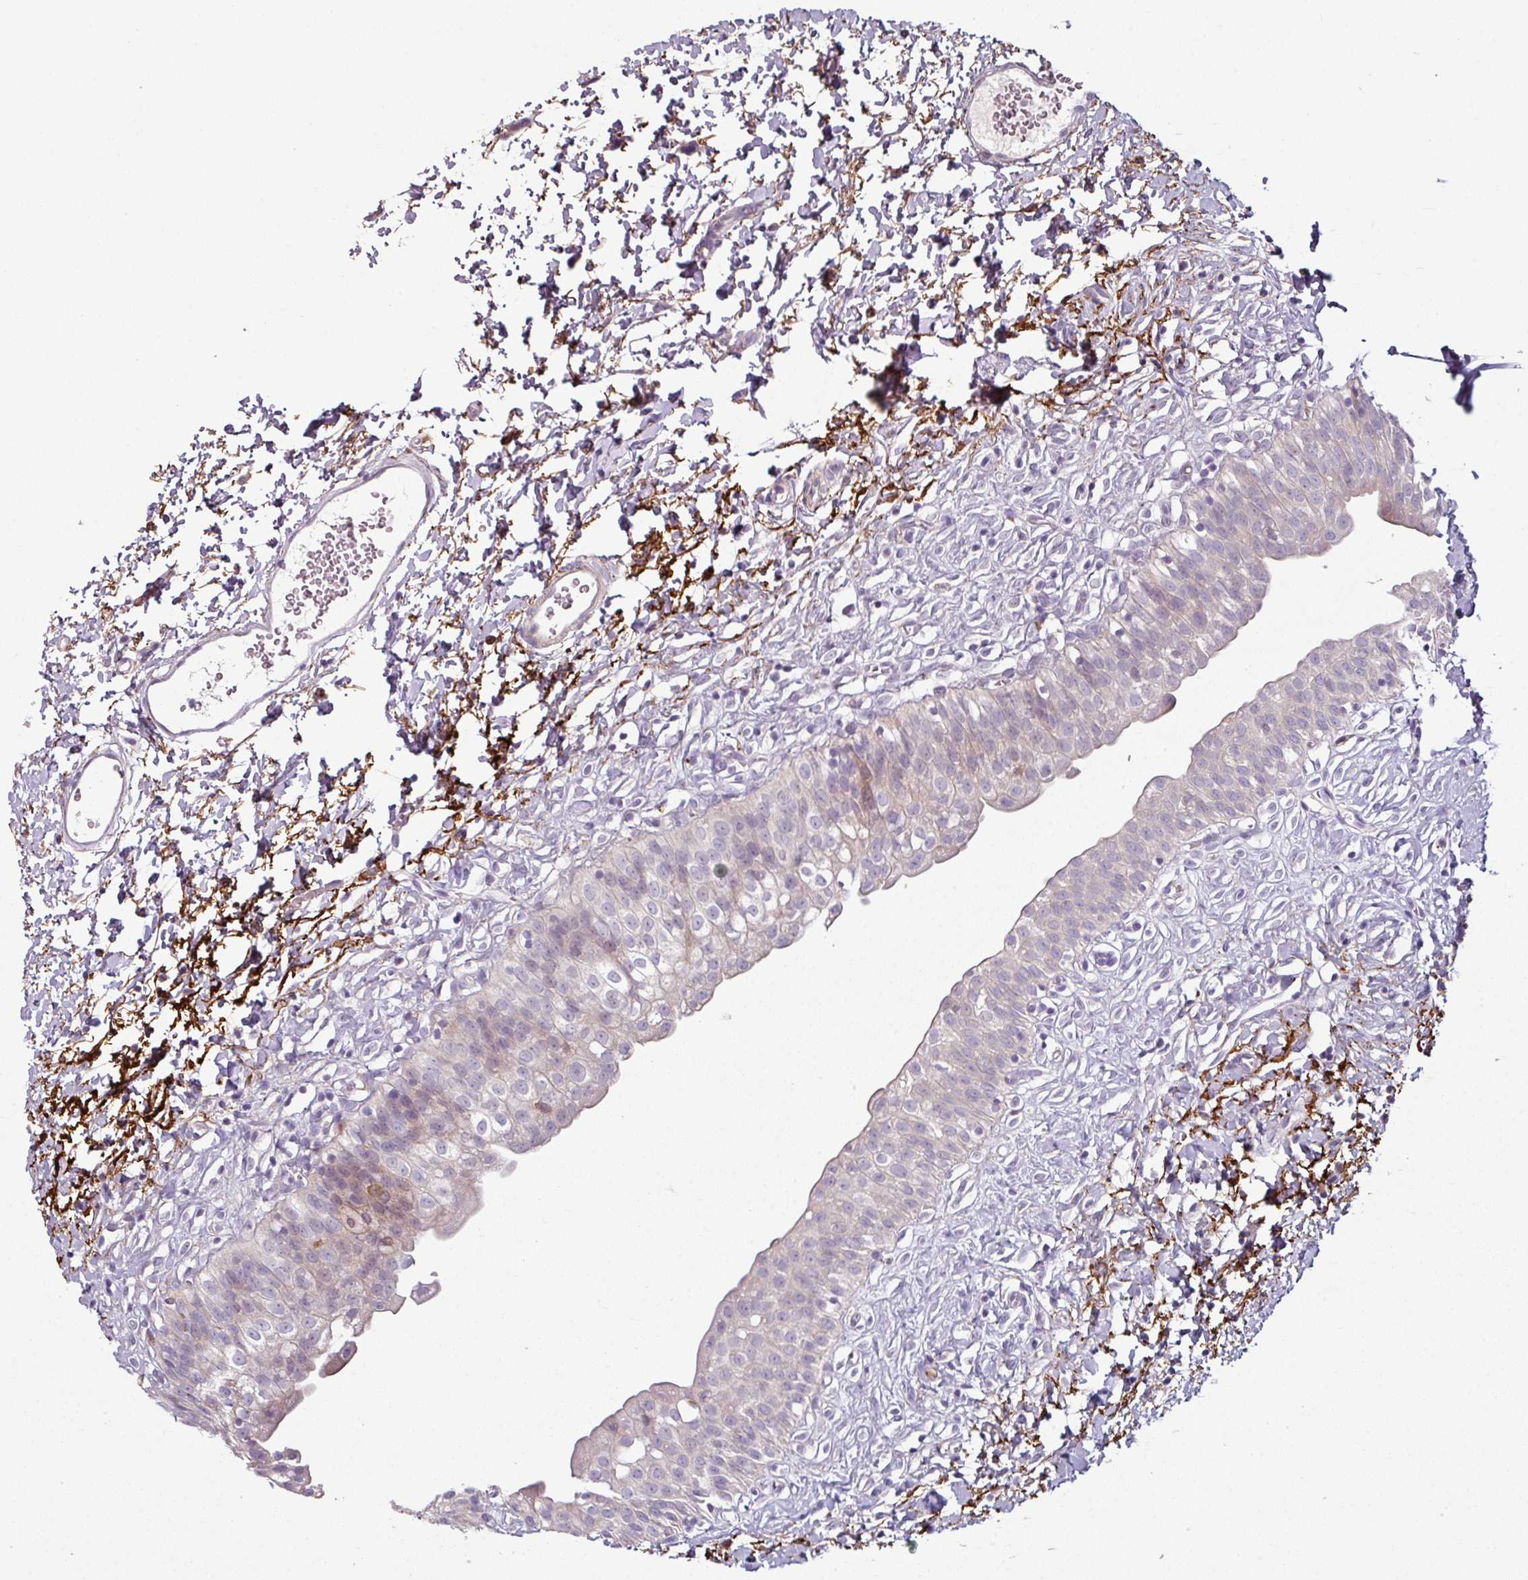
{"staining": {"intensity": "weak", "quantity": "25%-75%", "location": "cytoplasmic/membranous"}, "tissue": "urinary bladder", "cell_type": "Urothelial cells", "image_type": "normal", "snomed": [{"axis": "morphology", "description": "Normal tissue, NOS"}, {"axis": "topography", "description": "Urinary bladder"}], "caption": "High-power microscopy captured an immunohistochemistry (IHC) image of benign urinary bladder, revealing weak cytoplasmic/membranous staining in about 25%-75% of urothelial cells. The protein of interest is shown in brown color, while the nuclei are stained blue.", "gene": "MTMR14", "patient": {"sex": "male", "age": 51}}